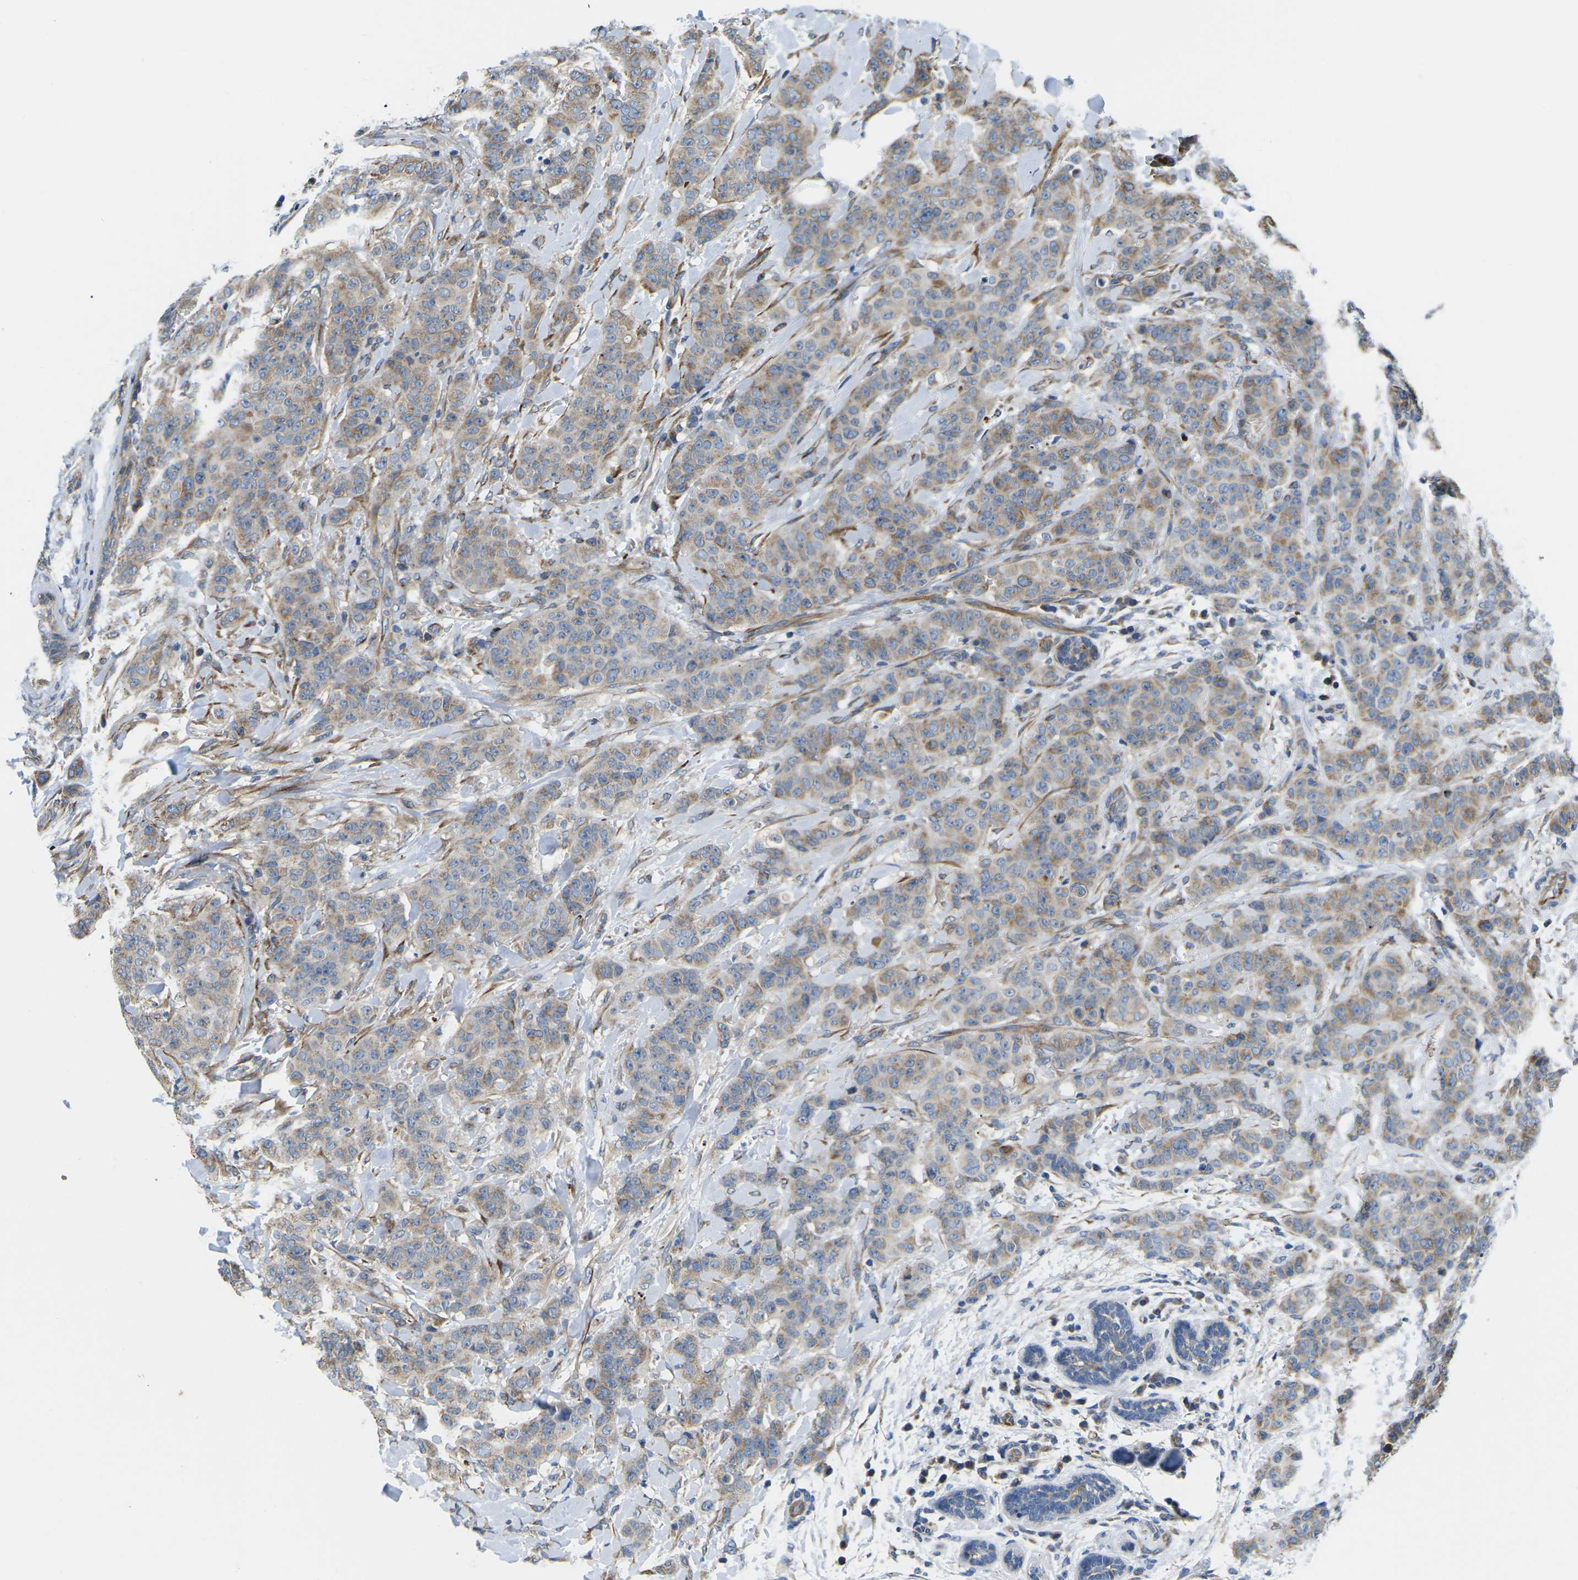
{"staining": {"intensity": "moderate", "quantity": "25%-75%", "location": "cytoplasmic/membranous"}, "tissue": "breast cancer", "cell_type": "Tumor cells", "image_type": "cancer", "snomed": [{"axis": "morphology", "description": "Normal tissue, NOS"}, {"axis": "morphology", "description": "Duct carcinoma"}, {"axis": "topography", "description": "Breast"}], "caption": "Breast cancer stained with immunohistochemistry (IHC) reveals moderate cytoplasmic/membranous positivity in approximately 25%-75% of tumor cells.", "gene": "TMEFF2", "patient": {"sex": "female", "age": 40}}